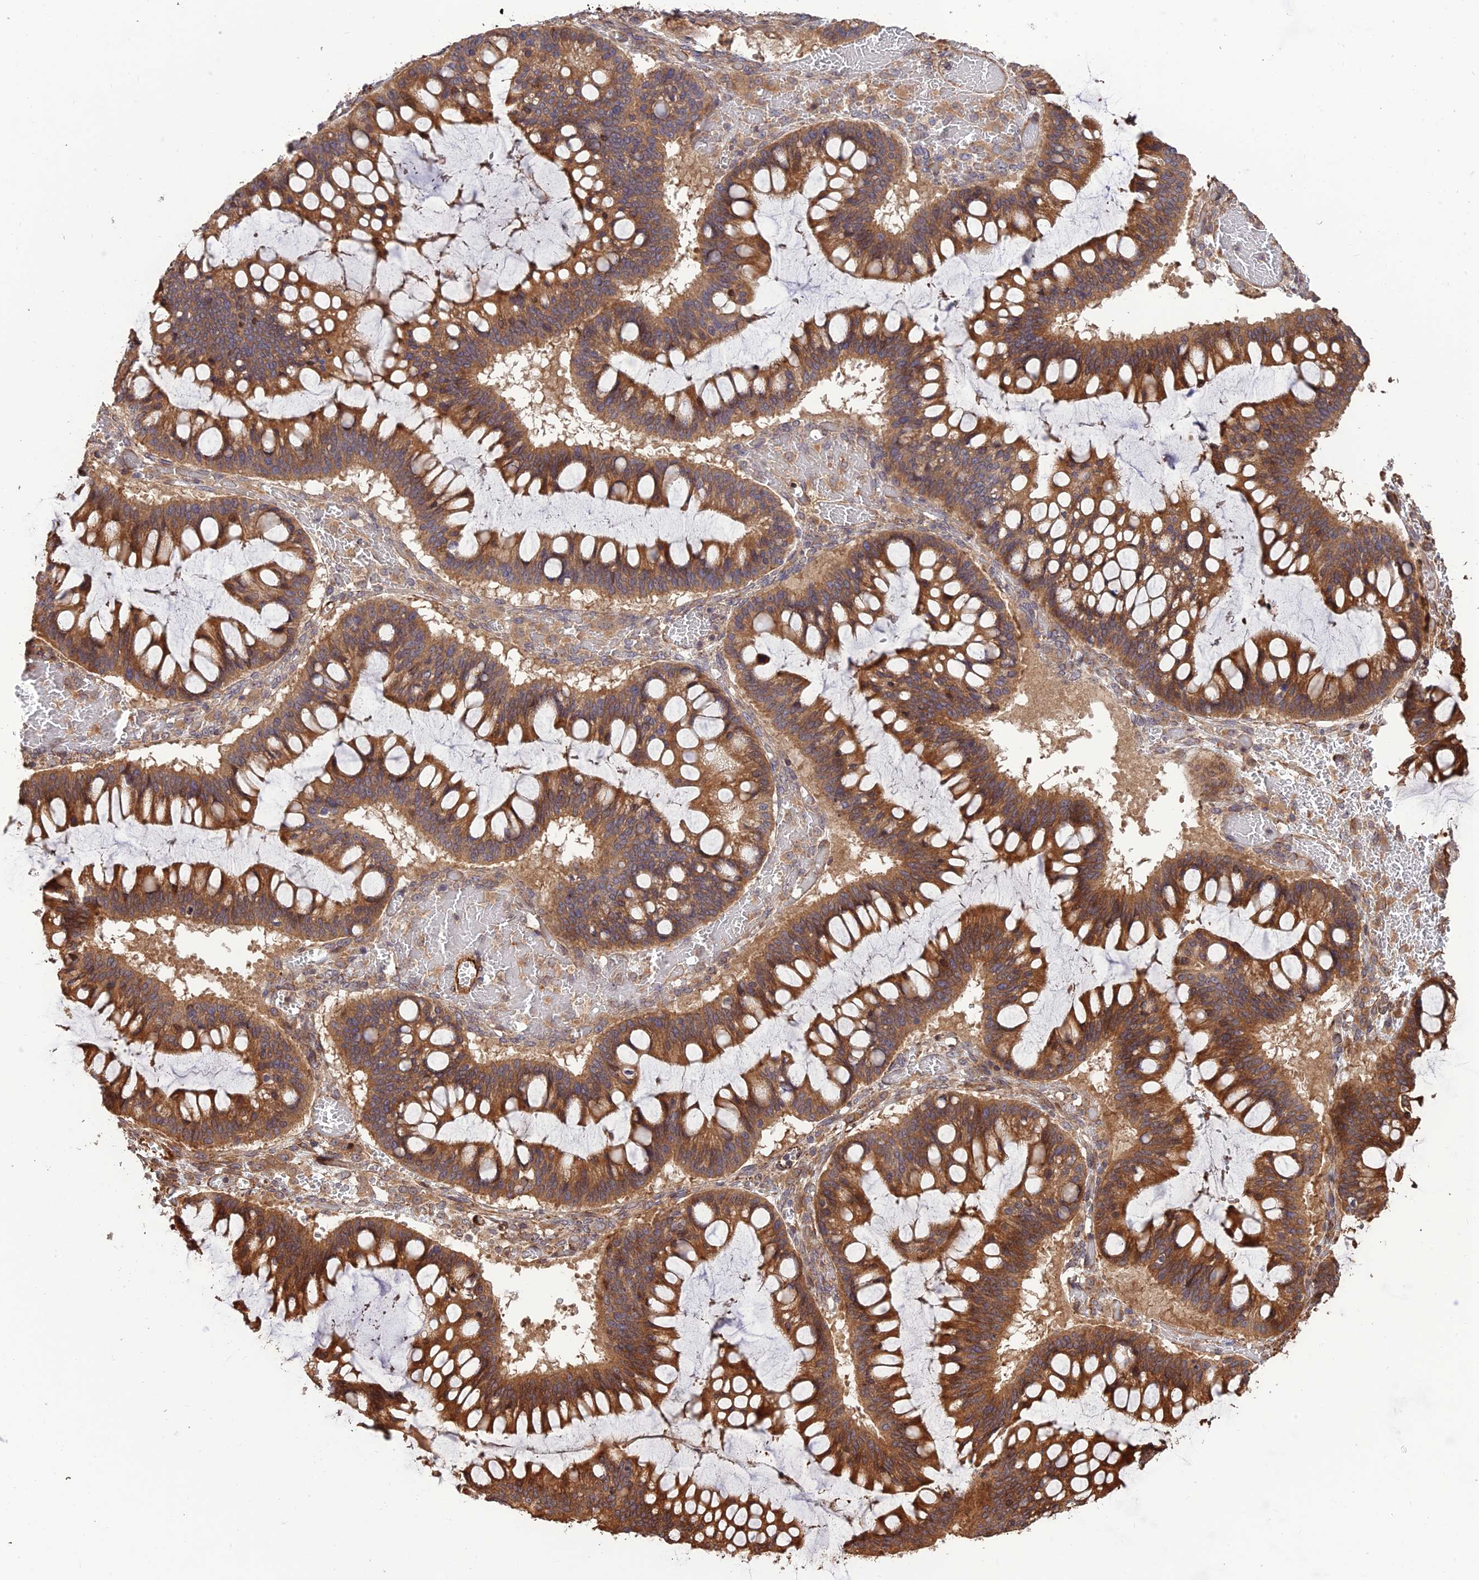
{"staining": {"intensity": "strong", "quantity": ">75%", "location": "cytoplasmic/membranous"}, "tissue": "ovarian cancer", "cell_type": "Tumor cells", "image_type": "cancer", "snomed": [{"axis": "morphology", "description": "Cystadenocarcinoma, mucinous, NOS"}, {"axis": "topography", "description": "Ovary"}], "caption": "About >75% of tumor cells in ovarian cancer show strong cytoplasmic/membranous protein staining as visualized by brown immunohistochemical staining.", "gene": "CREBL2", "patient": {"sex": "female", "age": 73}}